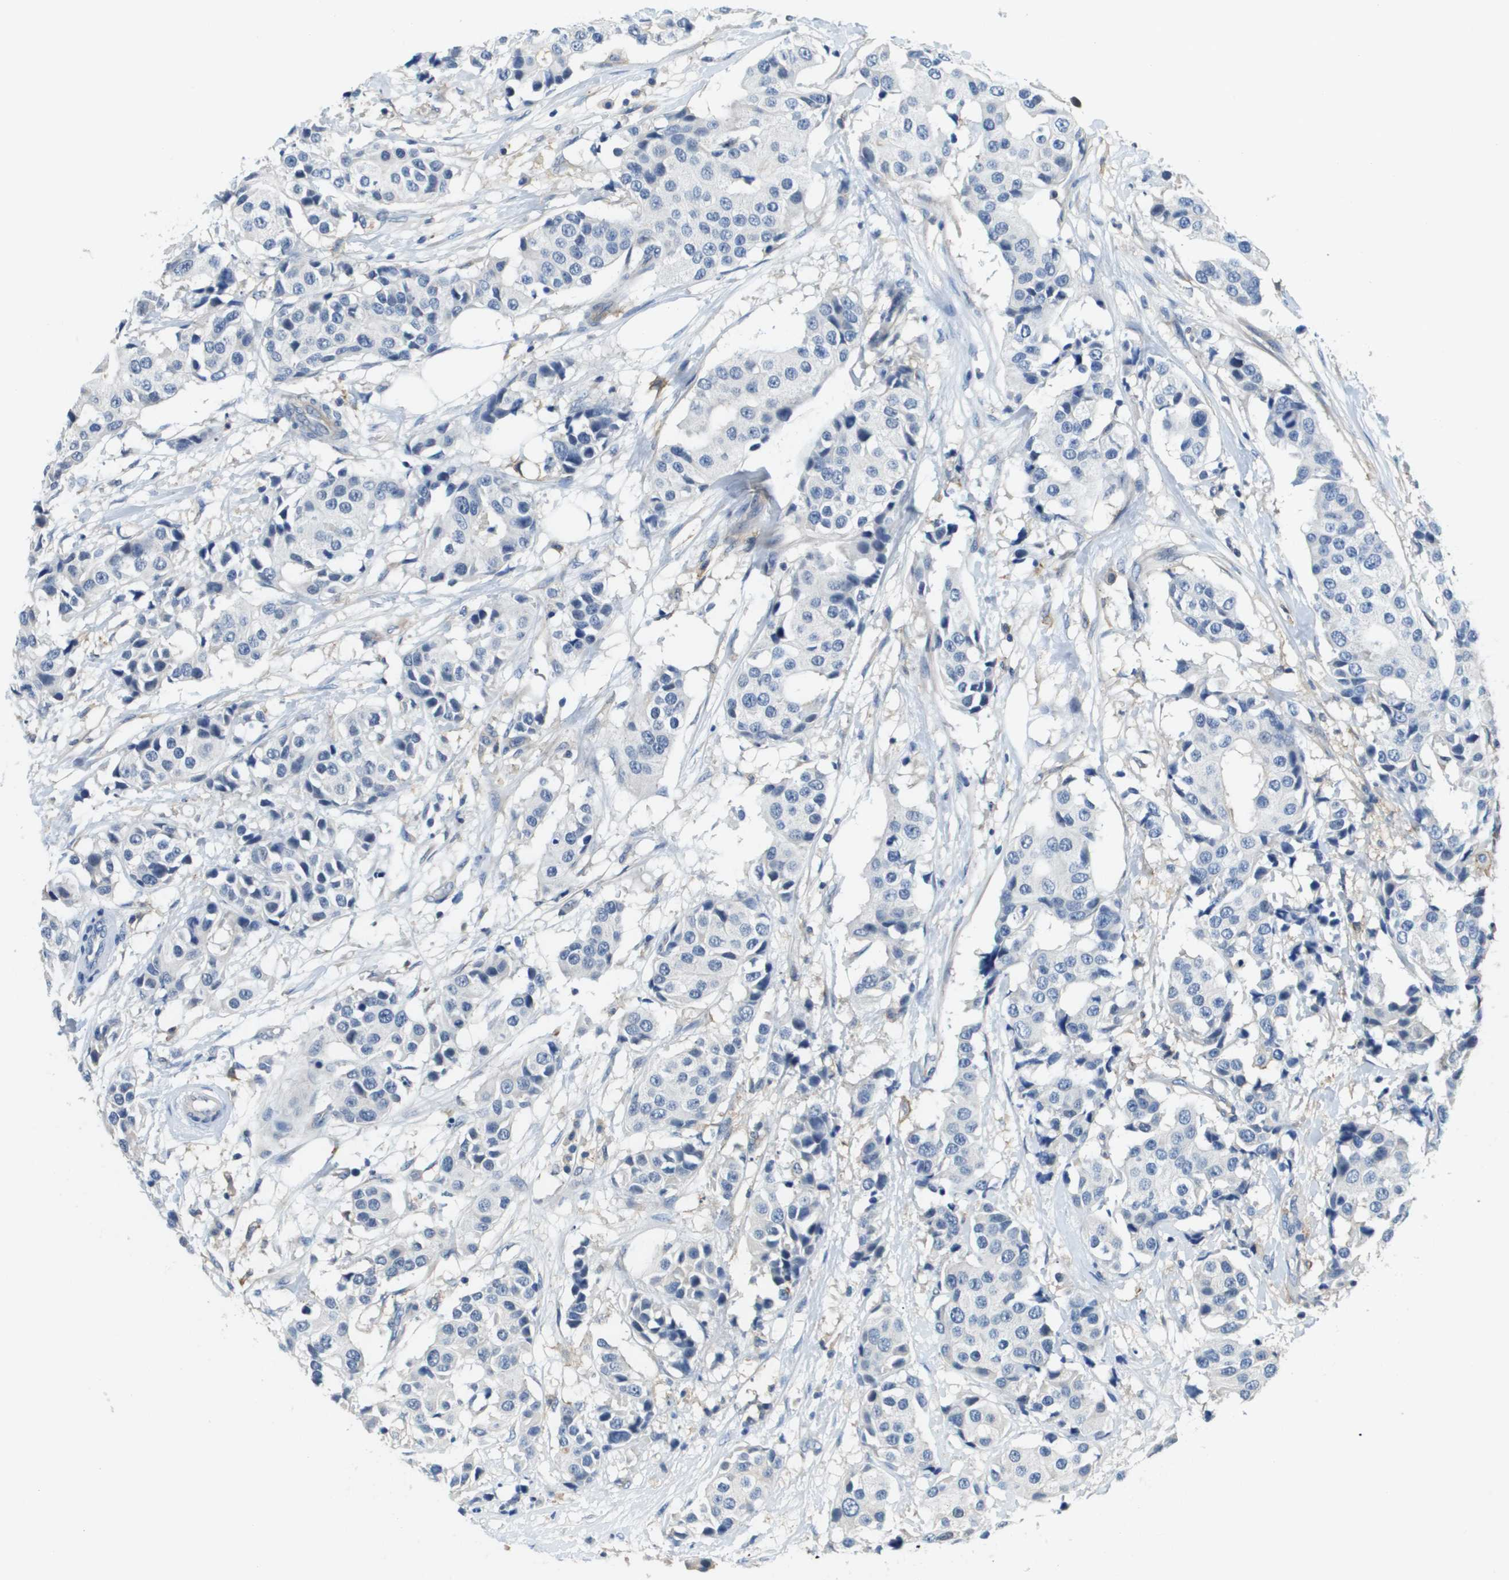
{"staining": {"intensity": "negative", "quantity": "none", "location": "none"}, "tissue": "breast cancer", "cell_type": "Tumor cells", "image_type": "cancer", "snomed": [{"axis": "morphology", "description": "Normal tissue, NOS"}, {"axis": "morphology", "description": "Duct carcinoma"}, {"axis": "topography", "description": "Breast"}], "caption": "Tumor cells are negative for brown protein staining in intraductal carcinoma (breast).", "gene": "SLC16A3", "patient": {"sex": "female", "age": 39}}